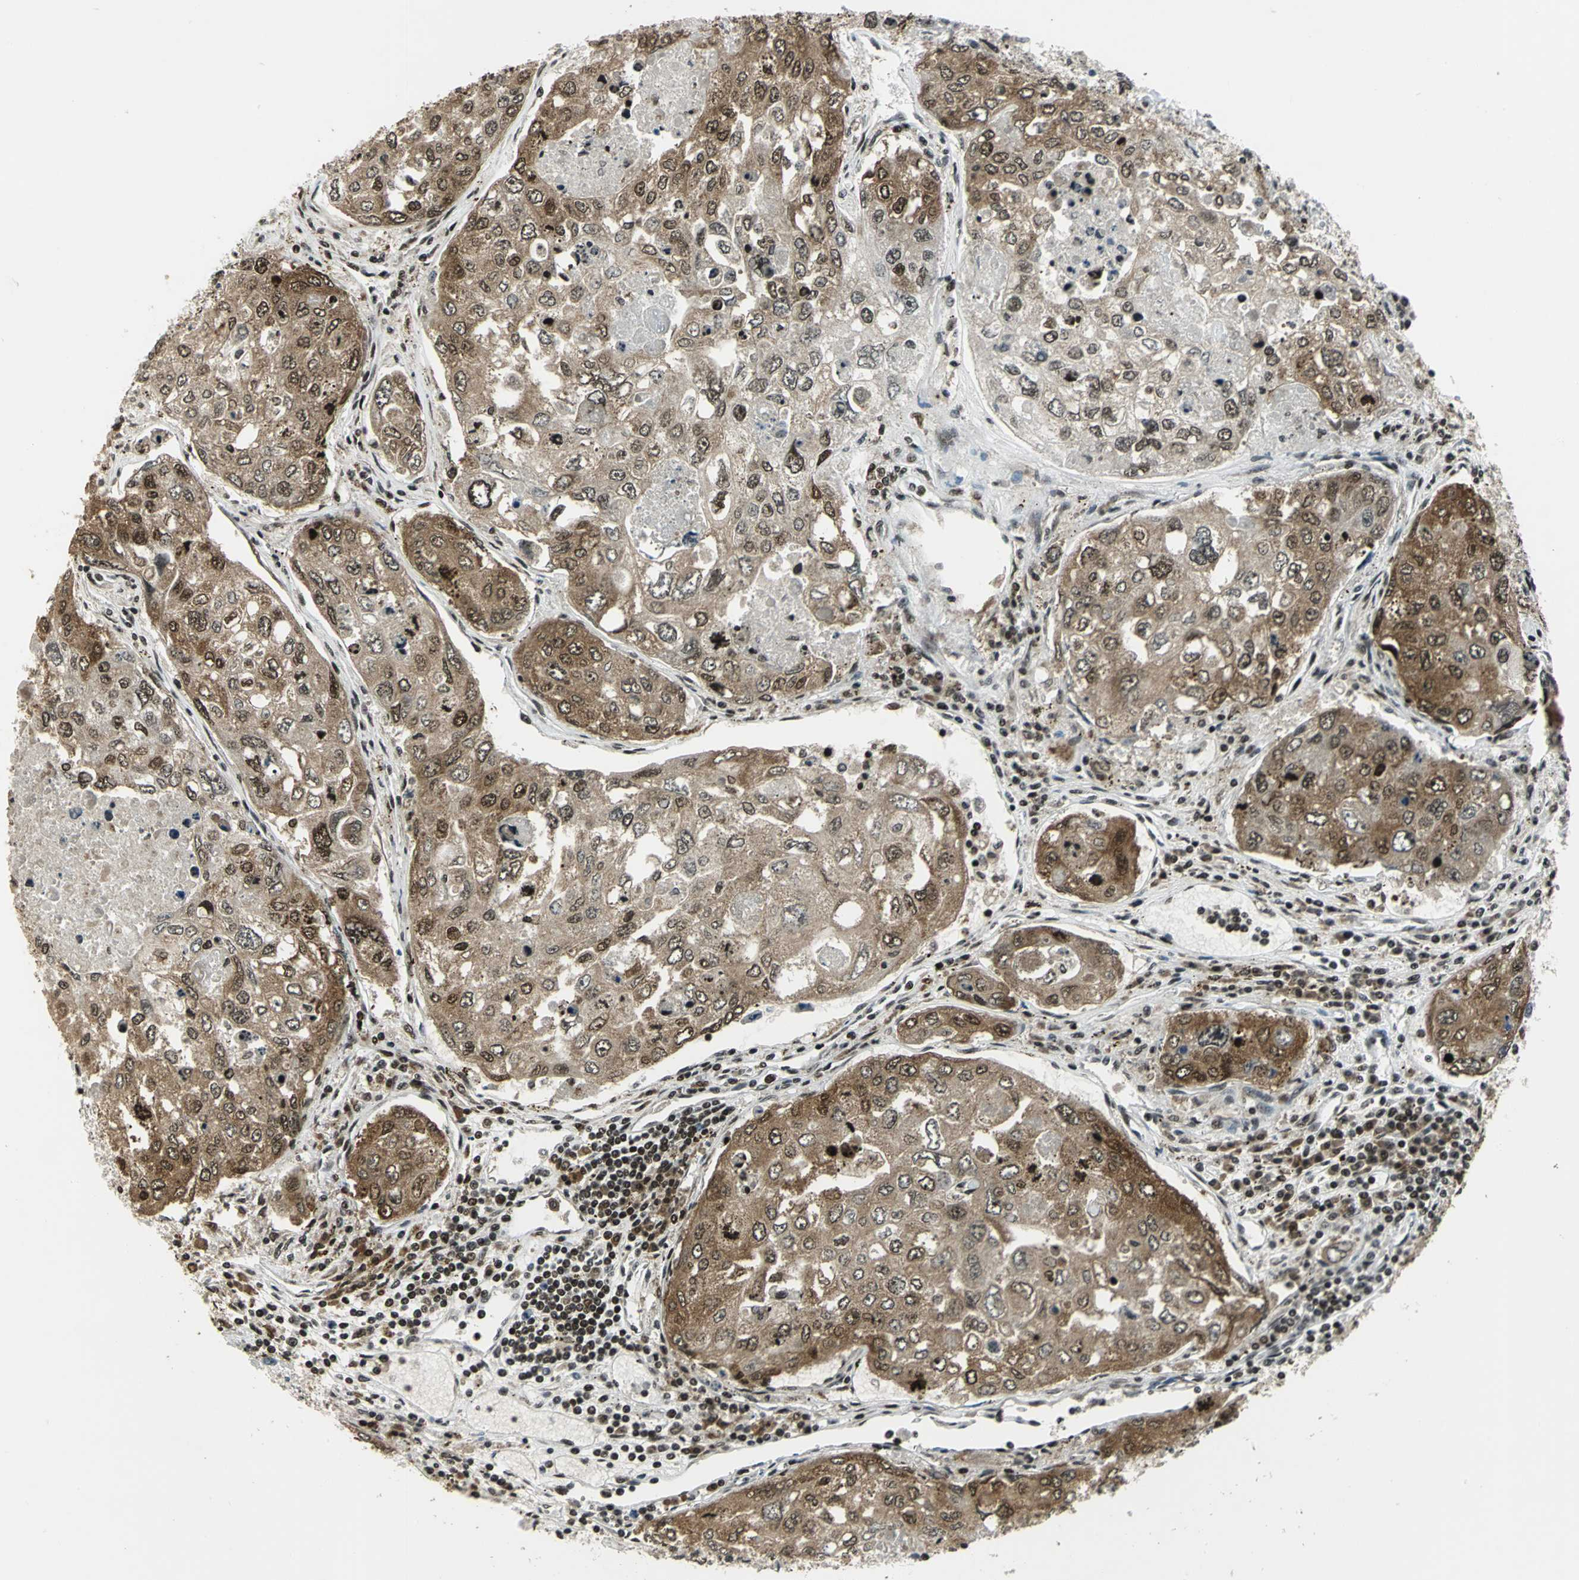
{"staining": {"intensity": "moderate", "quantity": "25%-75%", "location": "cytoplasmic/membranous"}, "tissue": "urothelial cancer", "cell_type": "Tumor cells", "image_type": "cancer", "snomed": [{"axis": "morphology", "description": "Urothelial carcinoma, High grade"}, {"axis": "topography", "description": "Lymph node"}, {"axis": "topography", "description": "Urinary bladder"}], "caption": "Urothelial carcinoma (high-grade) was stained to show a protein in brown. There is medium levels of moderate cytoplasmic/membranous staining in approximately 25%-75% of tumor cells.", "gene": "UBTF", "patient": {"sex": "male", "age": 51}}